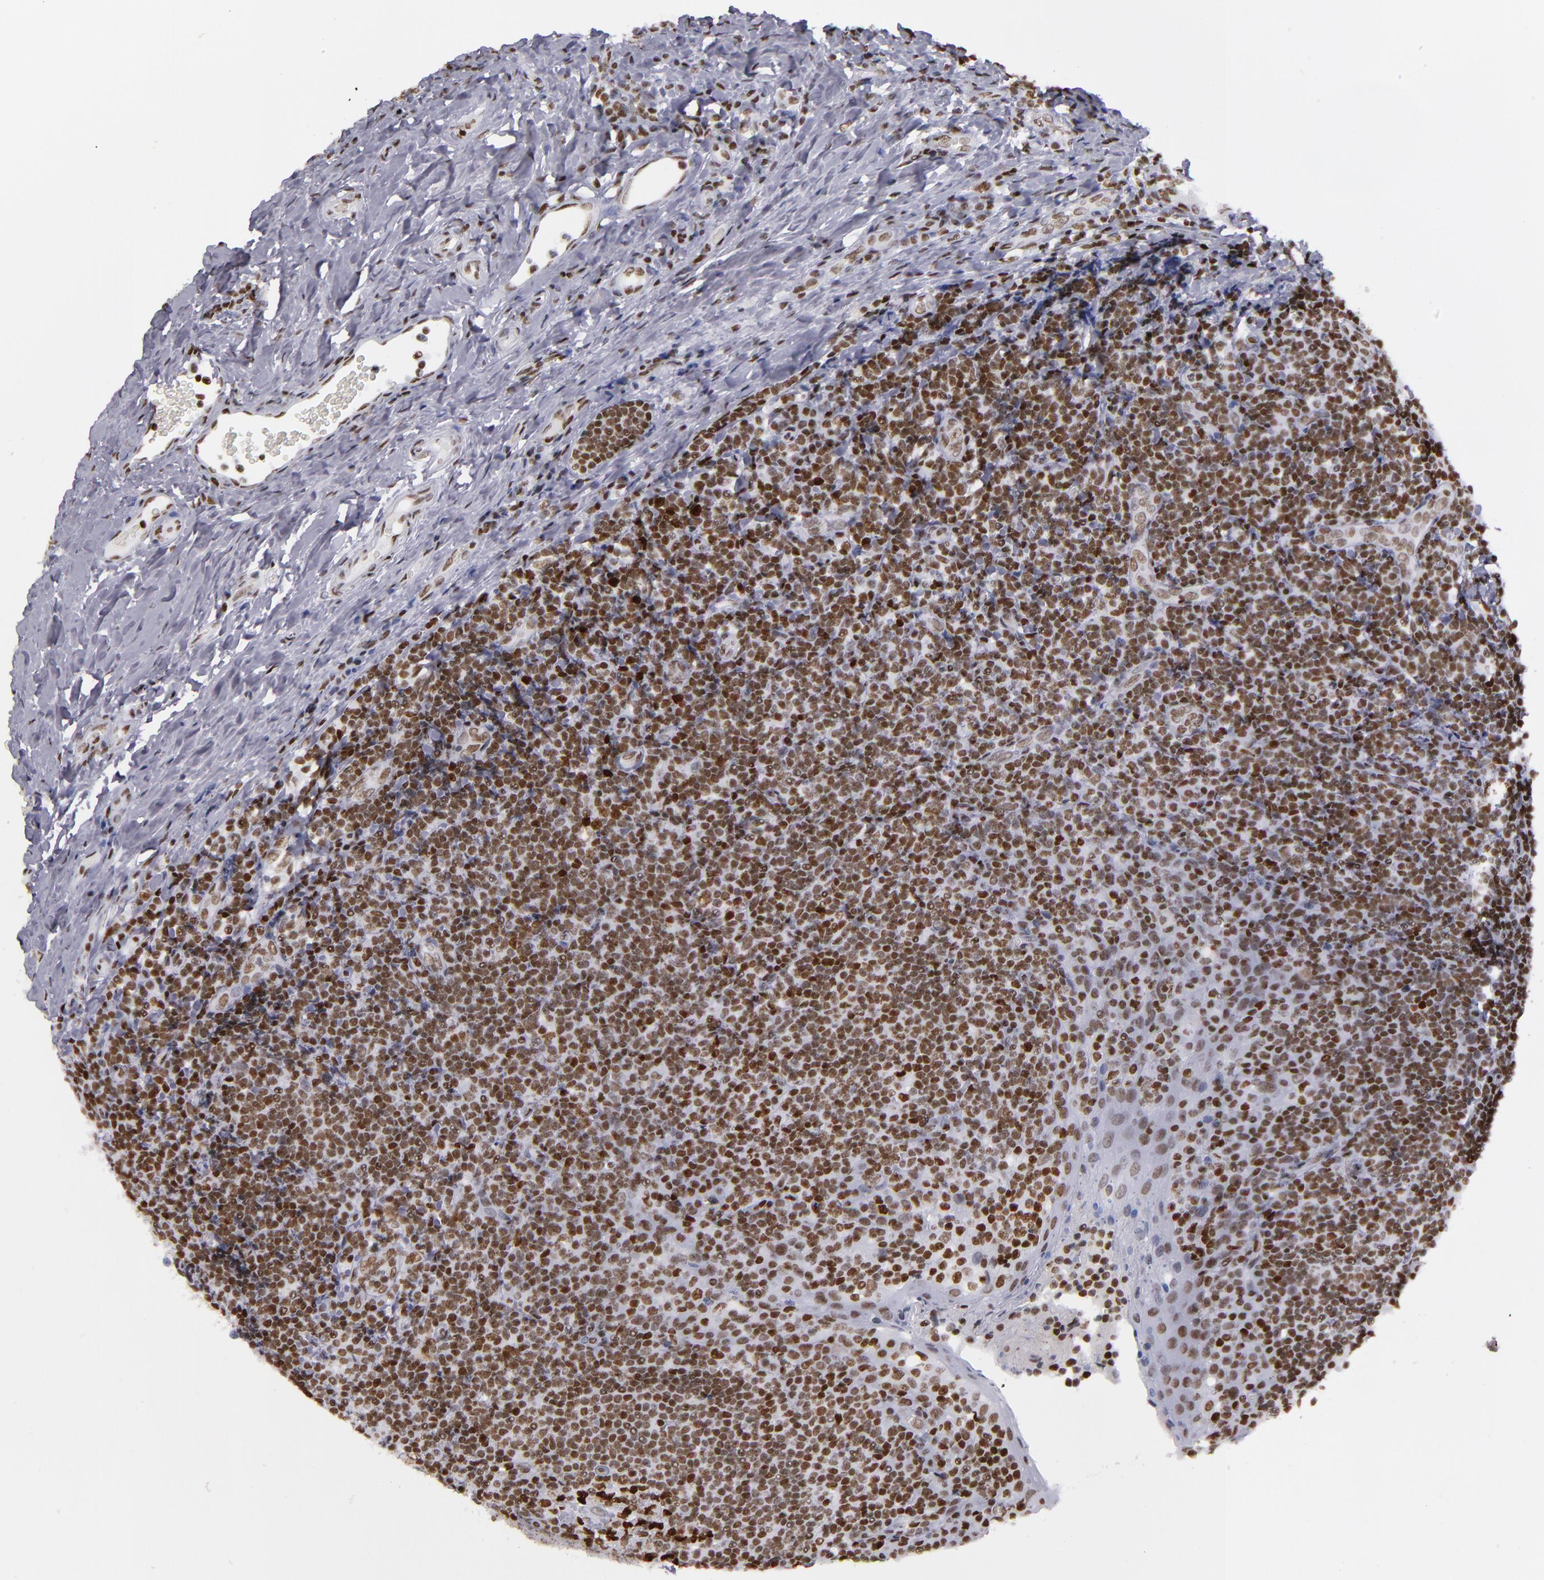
{"staining": {"intensity": "strong", "quantity": ">75%", "location": "nuclear"}, "tissue": "tonsil", "cell_type": "Germinal center cells", "image_type": "normal", "snomed": [{"axis": "morphology", "description": "Normal tissue, NOS"}, {"axis": "topography", "description": "Tonsil"}], "caption": "Germinal center cells reveal high levels of strong nuclear positivity in approximately >75% of cells in unremarkable tonsil.", "gene": "TERF2", "patient": {"sex": "male", "age": 31}}